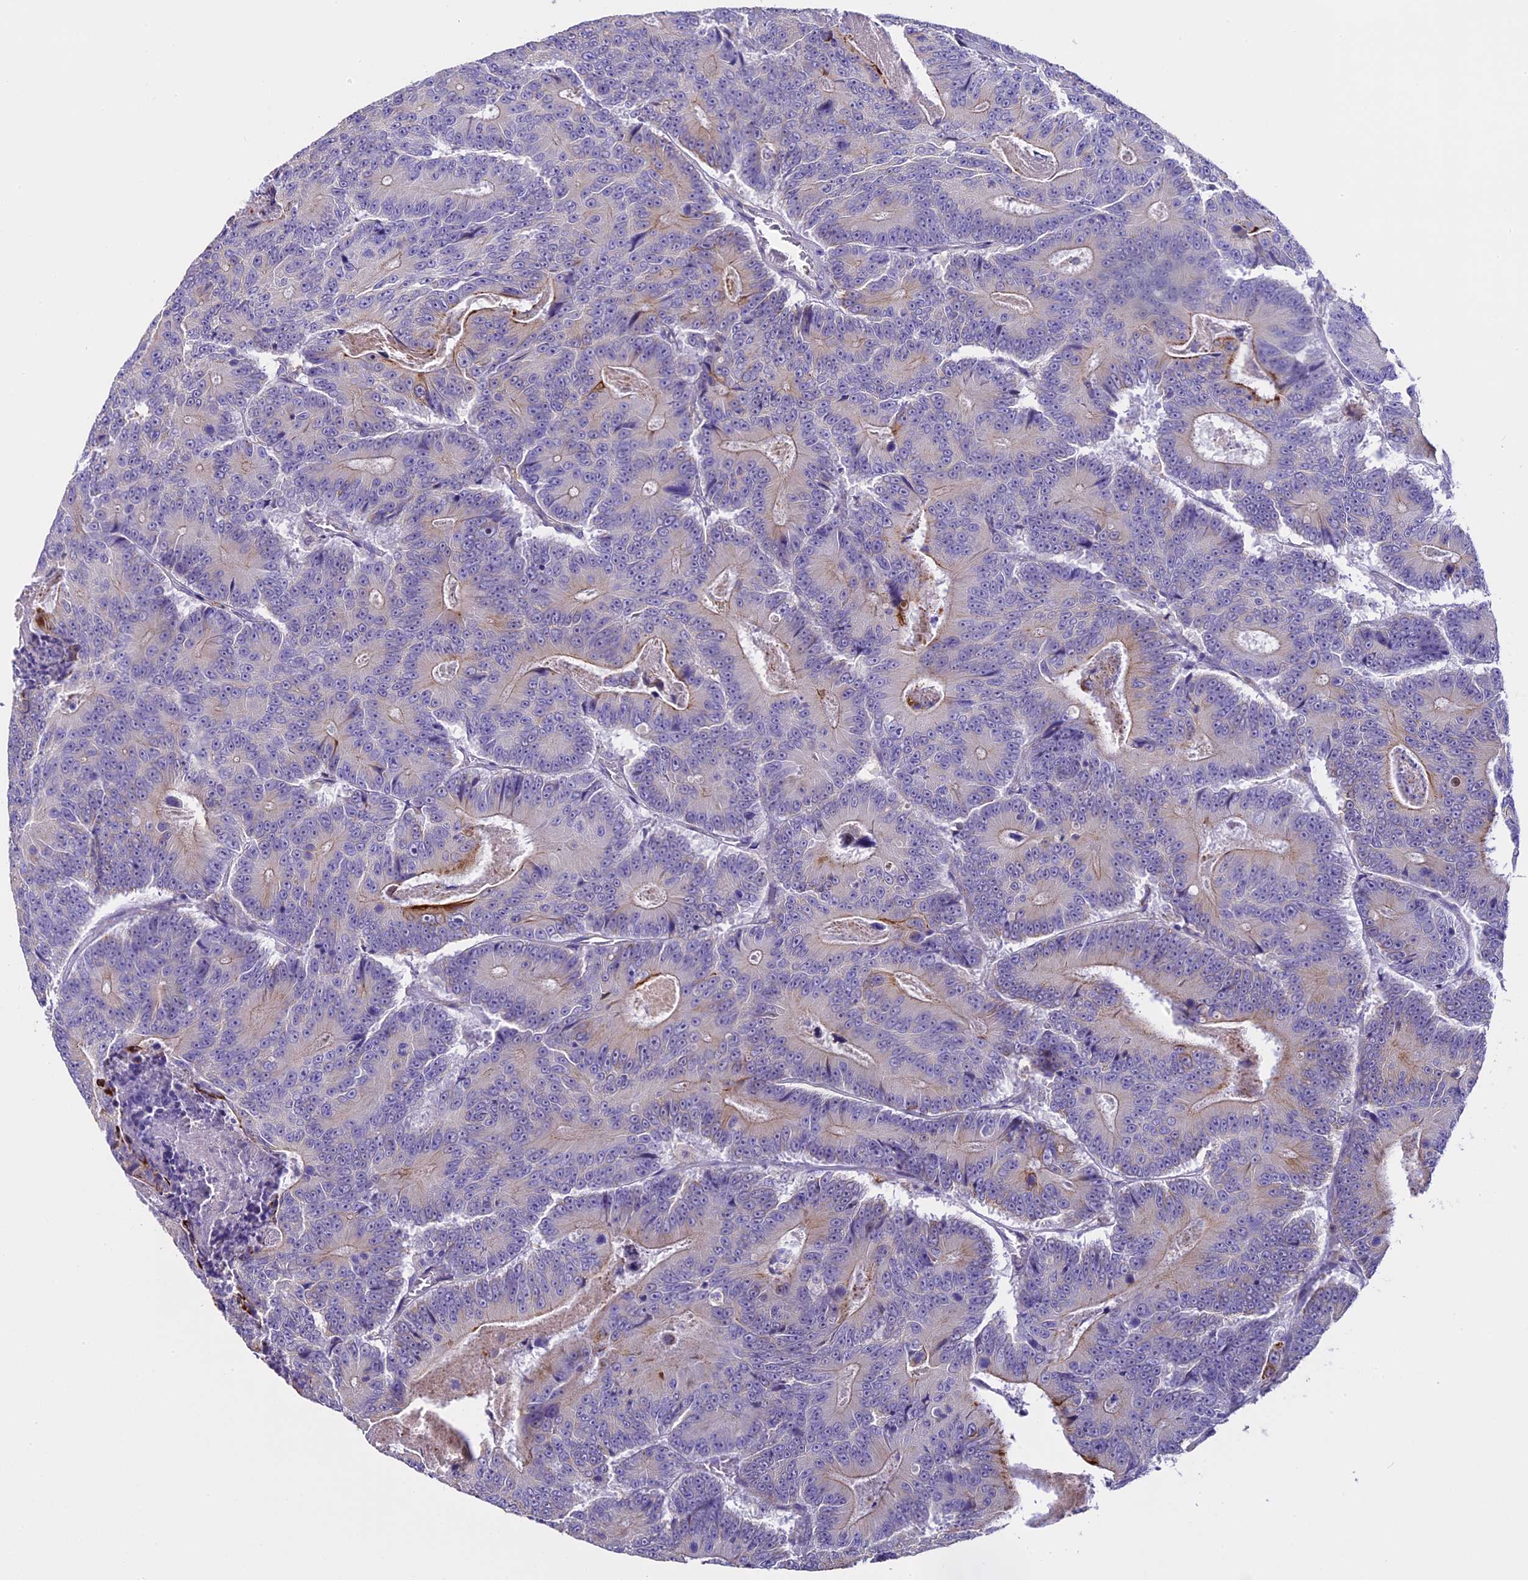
{"staining": {"intensity": "moderate", "quantity": "<25%", "location": "cytoplasmic/membranous"}, "tissue": "colorectal cancer", "cell_type": "Tumor cells", "image_type": "cancer", "snomed": [{"axis": "morphology", "description": "Adenocarcinoma, NOS"}, {"axis": "topography", "description": "Colon"}], "caption": "IHC (DAB) staining of colorectal adenocarcinoma displays moderate cytoplasmic/membranous protein staining in about <25% of tumor cells.", "gene": "NOD2", "patient": {"sex": "male", "age": 83}}